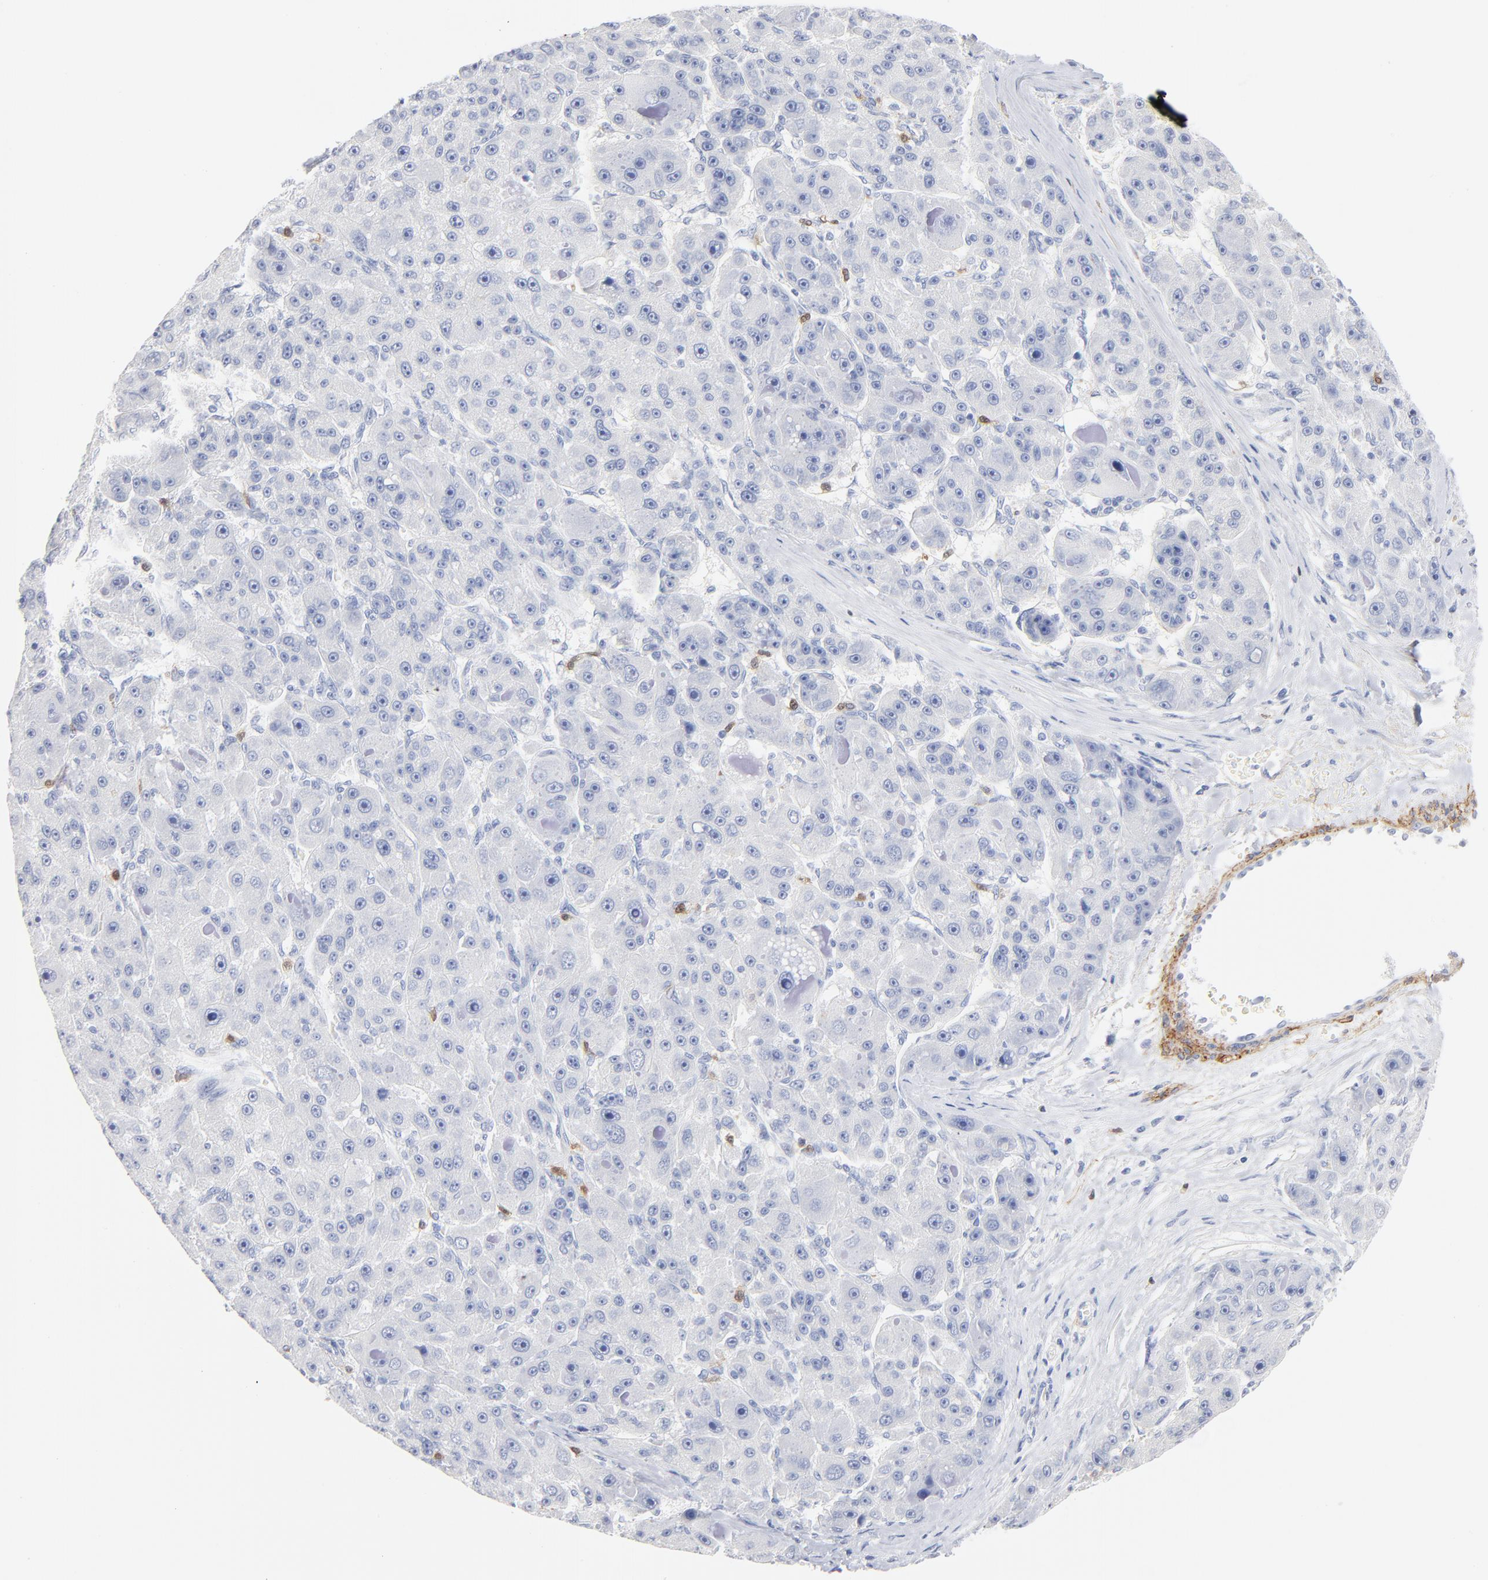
{"staining": {"intensity": "negative", "quantity": "none", "location": "none"}, "tissue": "liver cancer", "cell_type": "Tumor cells", "image_type": "cancer", "snomed": [{"axis": "morphology", "description": "Carcinoma, Hepatocellular, NOS"}, {"axis": "topography", "description": "Liver"}], "caption": "A high-resolution image shows immunohistochemistry (IHC) staining of hepatocellular carcinoma (liver), which demonstrates no significant expression in tumor cells. The staining is performed using DAB (3,3'-diaminobenzidine) brown chromogen with nuclei counter-stained in using hematoxylin.", "gene": "AGTR1", "patient": {"sex": "male", "age": 76}}